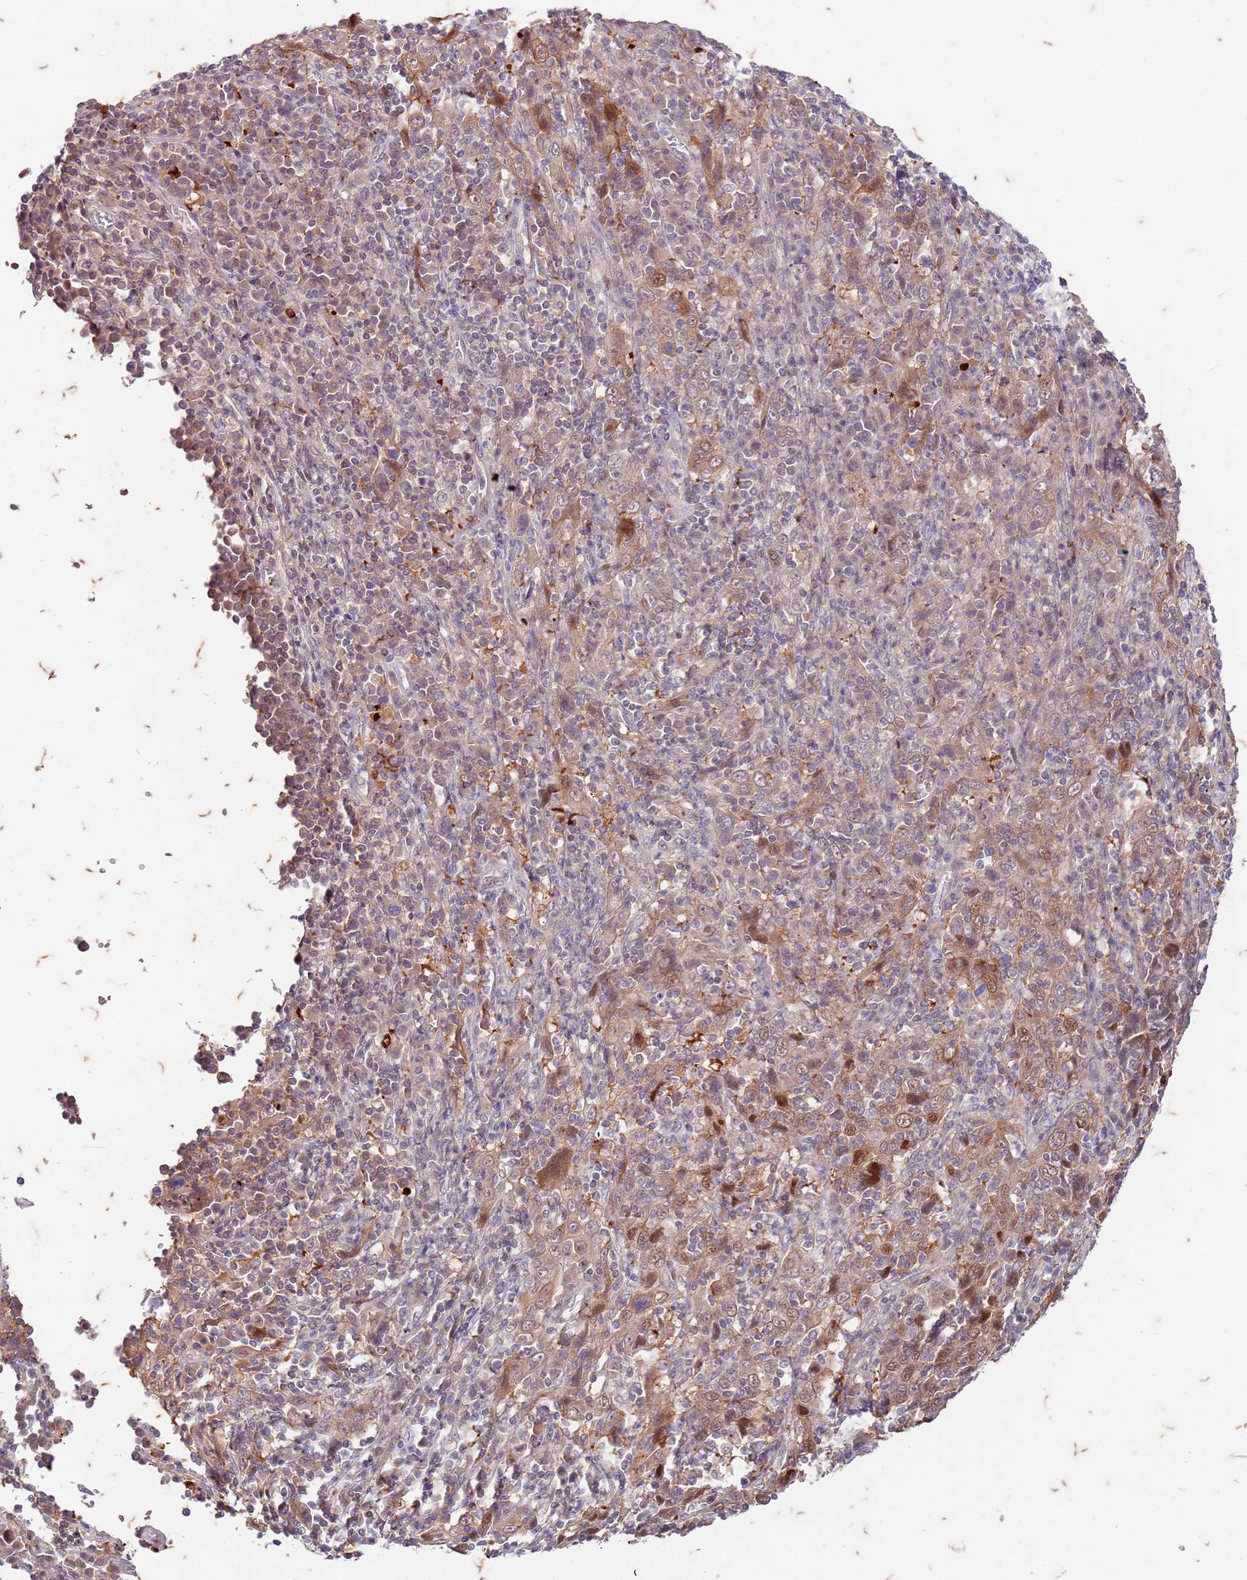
{"staining": {"intensity": "weak", "quantity": ">75%", "location": "cytoplasmic/membranous,nuclear"}, "tissue": "cervical cancer", "cell_type": "Tumor cells", "image_type": "cancer", "snomed": [{"axis": "morphology", "description": "Squamous cell carcinoma, NOS"}, {"axis": "topography", "description": "Cervix"}], "caption": "Immunohistochemical staining of human cervical squamous cell carcinoma shows weak cytoplasmic/membranous and nuclear protein positivity in about >75% of tumor cells. The staining was performed using DAB to visualize the protein expression in brown, while the nuclei were stained in blue with hematoxylin (Magnification: 20x).", "gene": "RAPGEF3", "patient": {"sex": "female", "age": 46}}